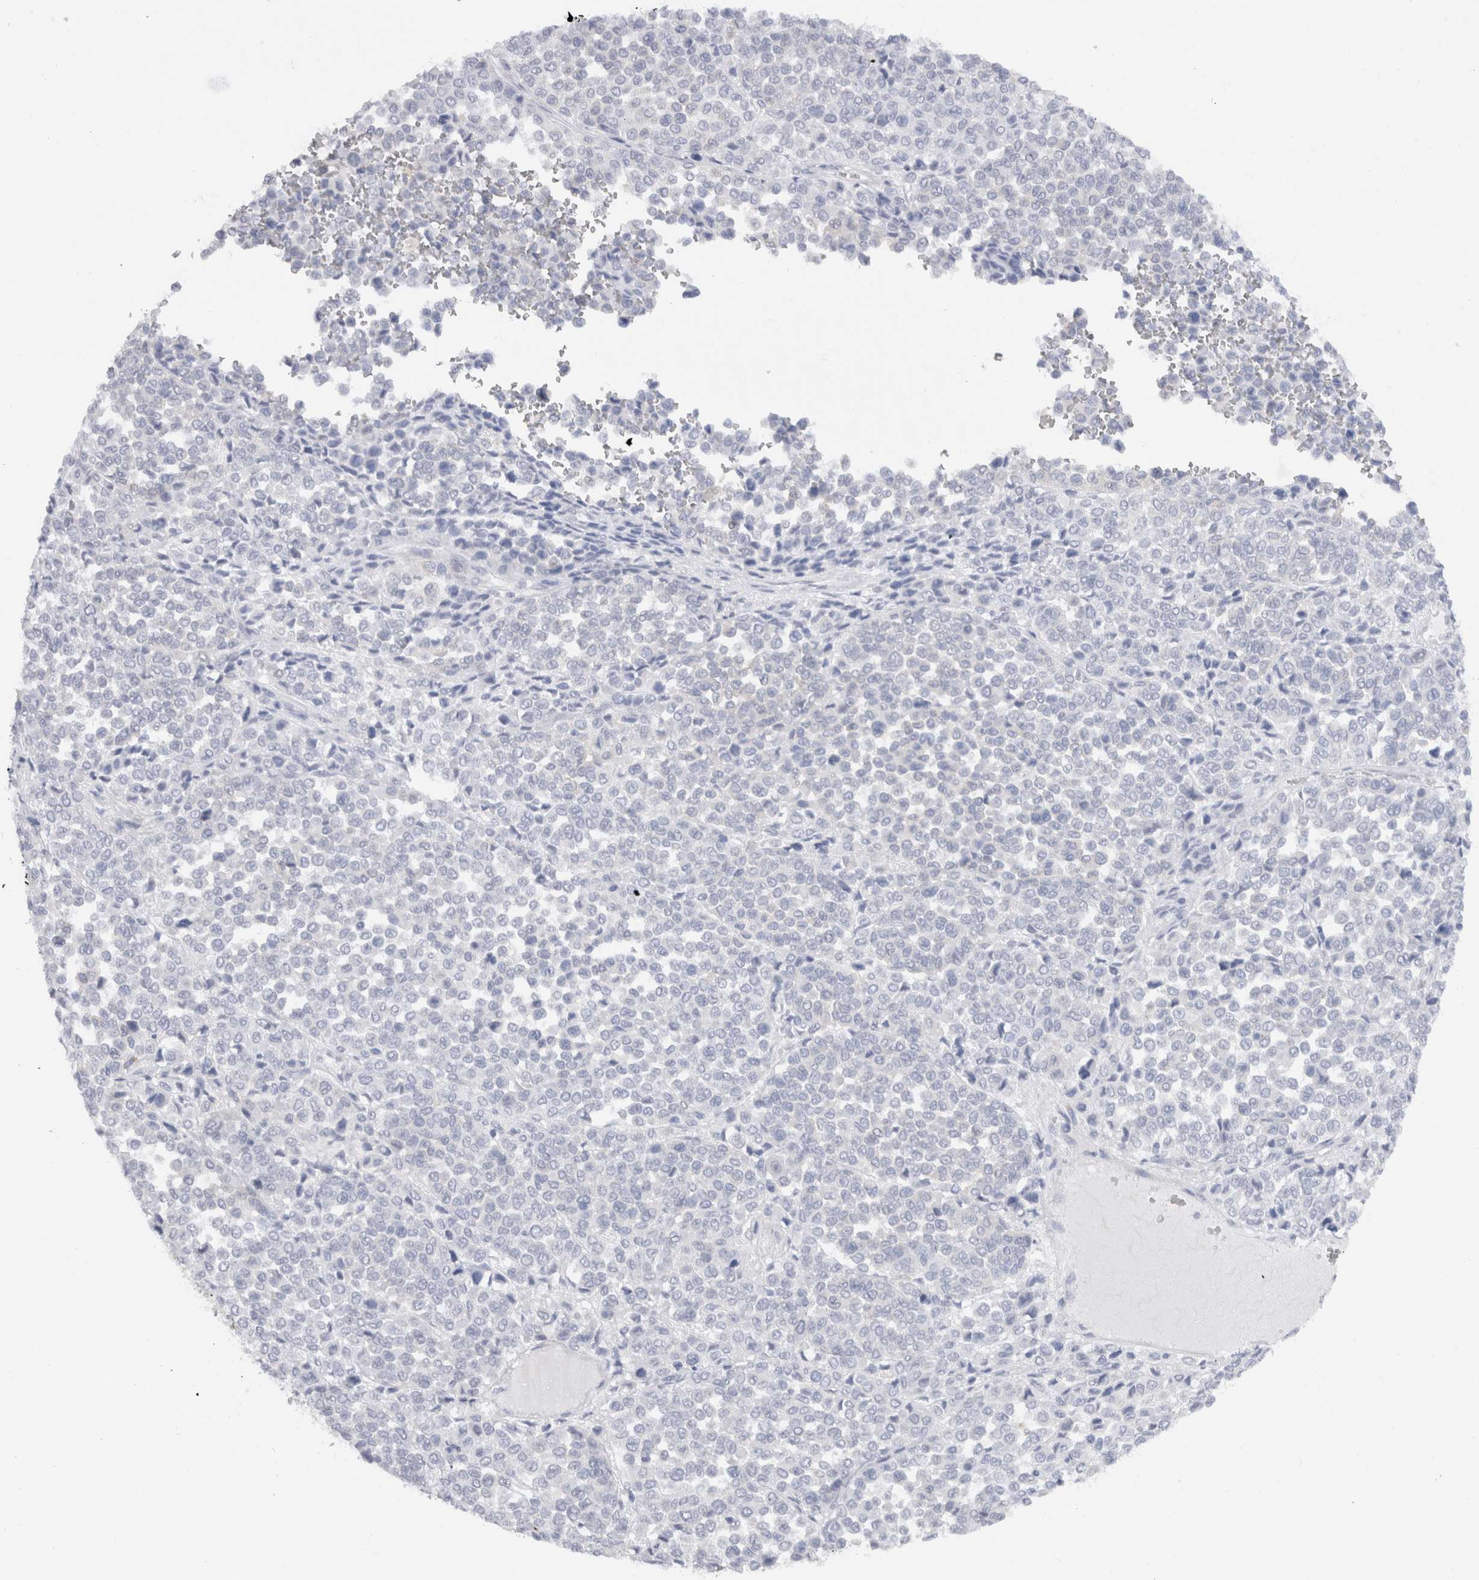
{"staining": {"intensity": "negative", "quantity": "none", "location": "none"}, "tissue": "melanoma", "cell_type": "Tumor cells", "image_type": "cancer", "snomed": [{"axis": "morphology", "description": "Malignant melanoma, Metastatic site"}, {"axis": "topography", "description": "Pancreas"}], "caption": "Micrograph shows no protein staining in tumor cells of malignant melanoma (metastatic site) tissue.", "gene": "C9orf50", "patient": {"sex": "female", "age": 30}}